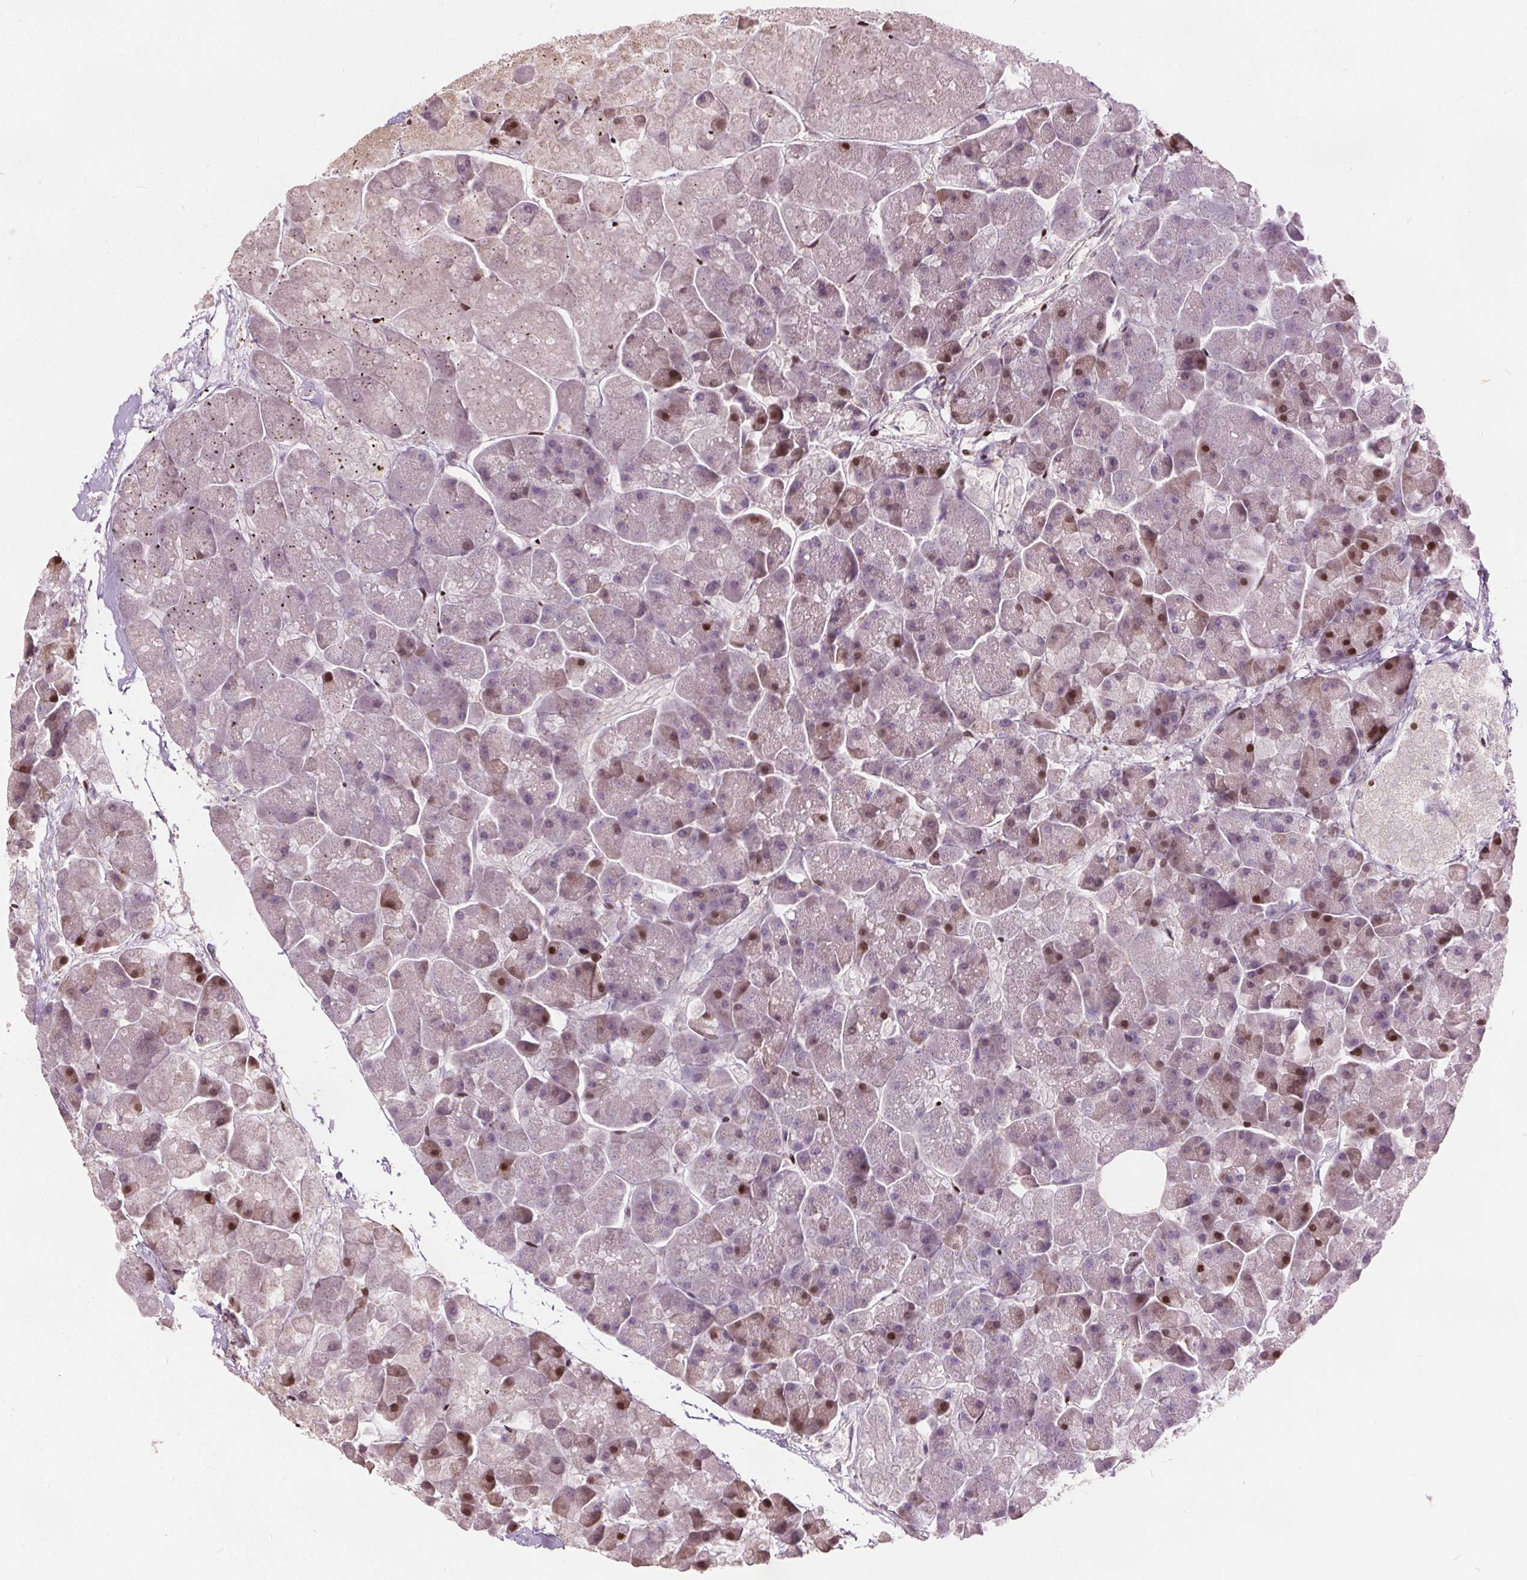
{"staining": {"intensity": "moderate", "quantity": "25%-75%", "location": "nuclear"}, "tissue": "pancreas", "cell_type": "Exocrine glandular cells", "image_type": "normal", "snomed": [{"axis": "morphology", "description": "Normal tissue, NOS"}, {"axis": "topography", "description": "Pancreas"}, {"axis": "topography", "description": "Peripheral nerve tissue"}], "caption": "Immunohistochemical staining of benign pancreas displays medium levels of moderate nuclear positivity in about 25%-75% of exocrine glandular cells. (DAB (3,3'-diaminobenzidine) = brown stain, brightfield microscopy at high magnification).", "gene": "ISLR2", "patient": {"sex": "male", "age": 54}}